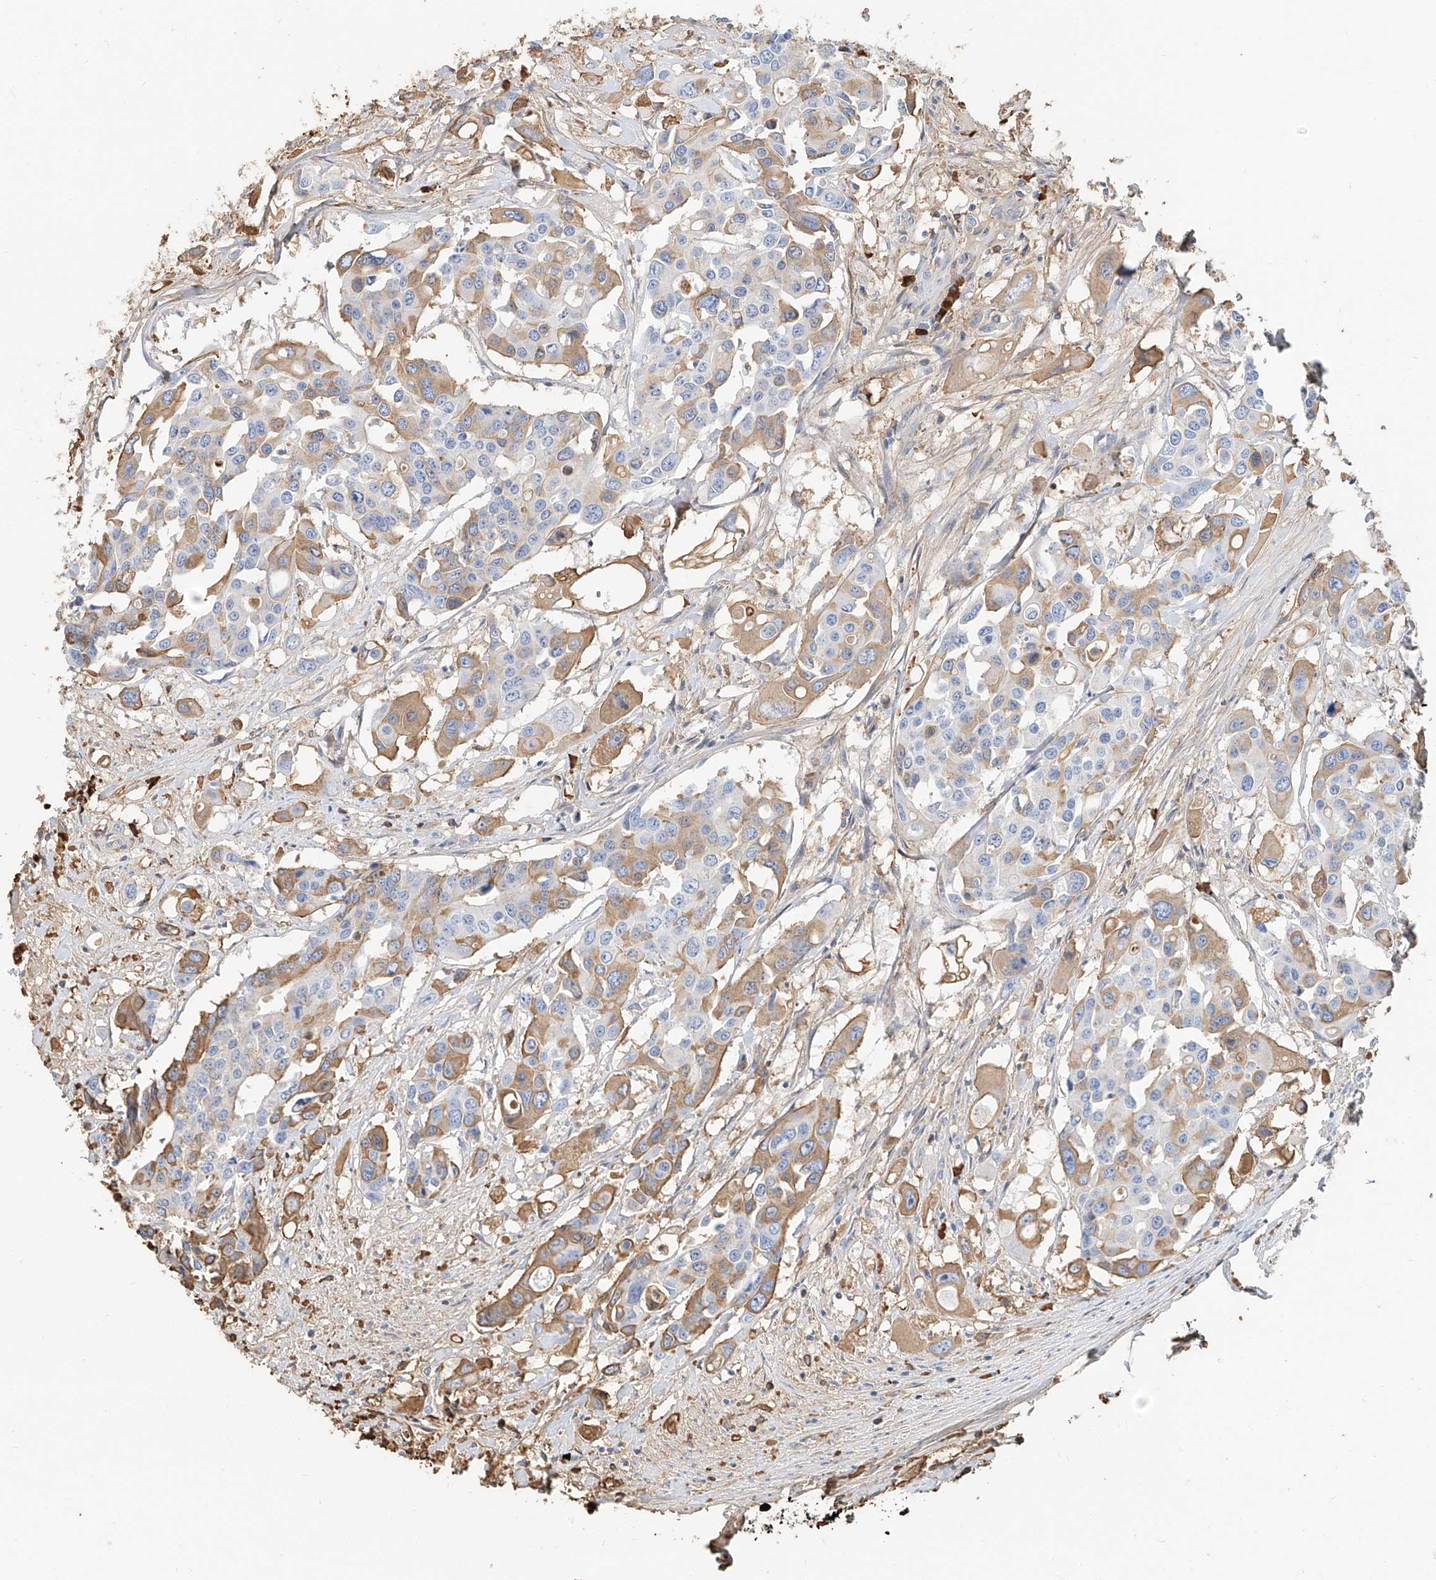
{"staining": {"intensity": "moderate", "quantity": "<25%", "location": "cytoplasmic/membranous"}, "tissue": "colorectal cancer", "cell_type": "Tumor cells", "image_type": "cancer", "snomed": [{"axis": "morphology", "description": "Adenocarcinoma, NOS"}, {"axis": "topography", "description": "Colon"}], "caption": "Tumor cells show moderate cytoplasmic/membranous expression in about <25% of cells in colorectal cancer (adenocarcinoma).", "gene": "ZFP30", "patient": {"sex": "male", "age": 77}}